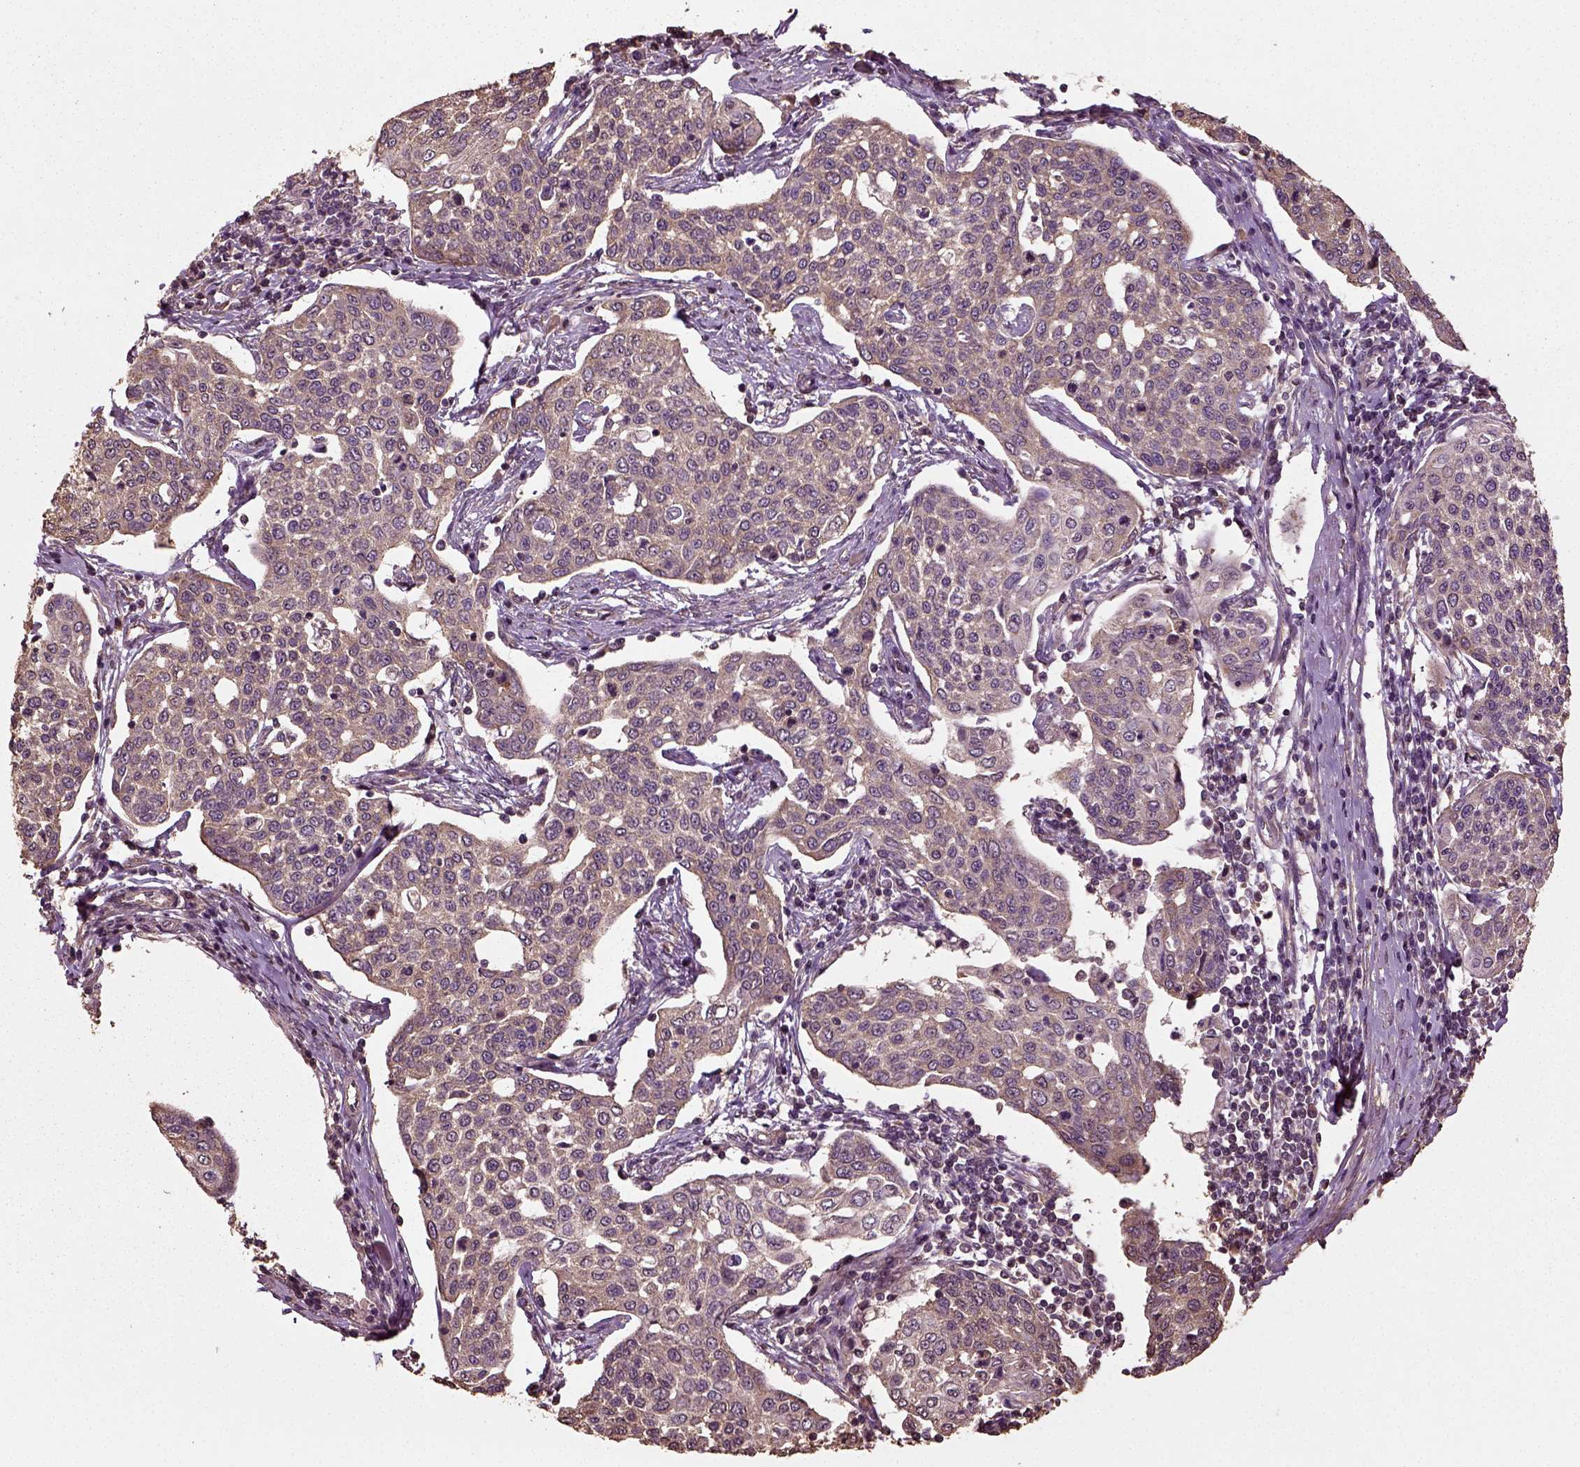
{"staining": {"intensity": "weak", "quantity": ">75%", "location": "cytoplasmic/membranous"}, "tissue": "cervical cancer", "cell_type": "Tumor cells", "image_type": "cancer", "snomed": [{"axis": "morphology", "description": "Squamous cell carcinoma, NOS"}, {"axis": "topography", "description": "Cervix"}], "caption": "Tumor cells exhibit weak cytoplasmic/membranous positivity in approximately >75% of cells in squamous cell carcinoma (cervical).", "gene": "ERV3-1", "patient": {"sex": "female", "age": 34}}